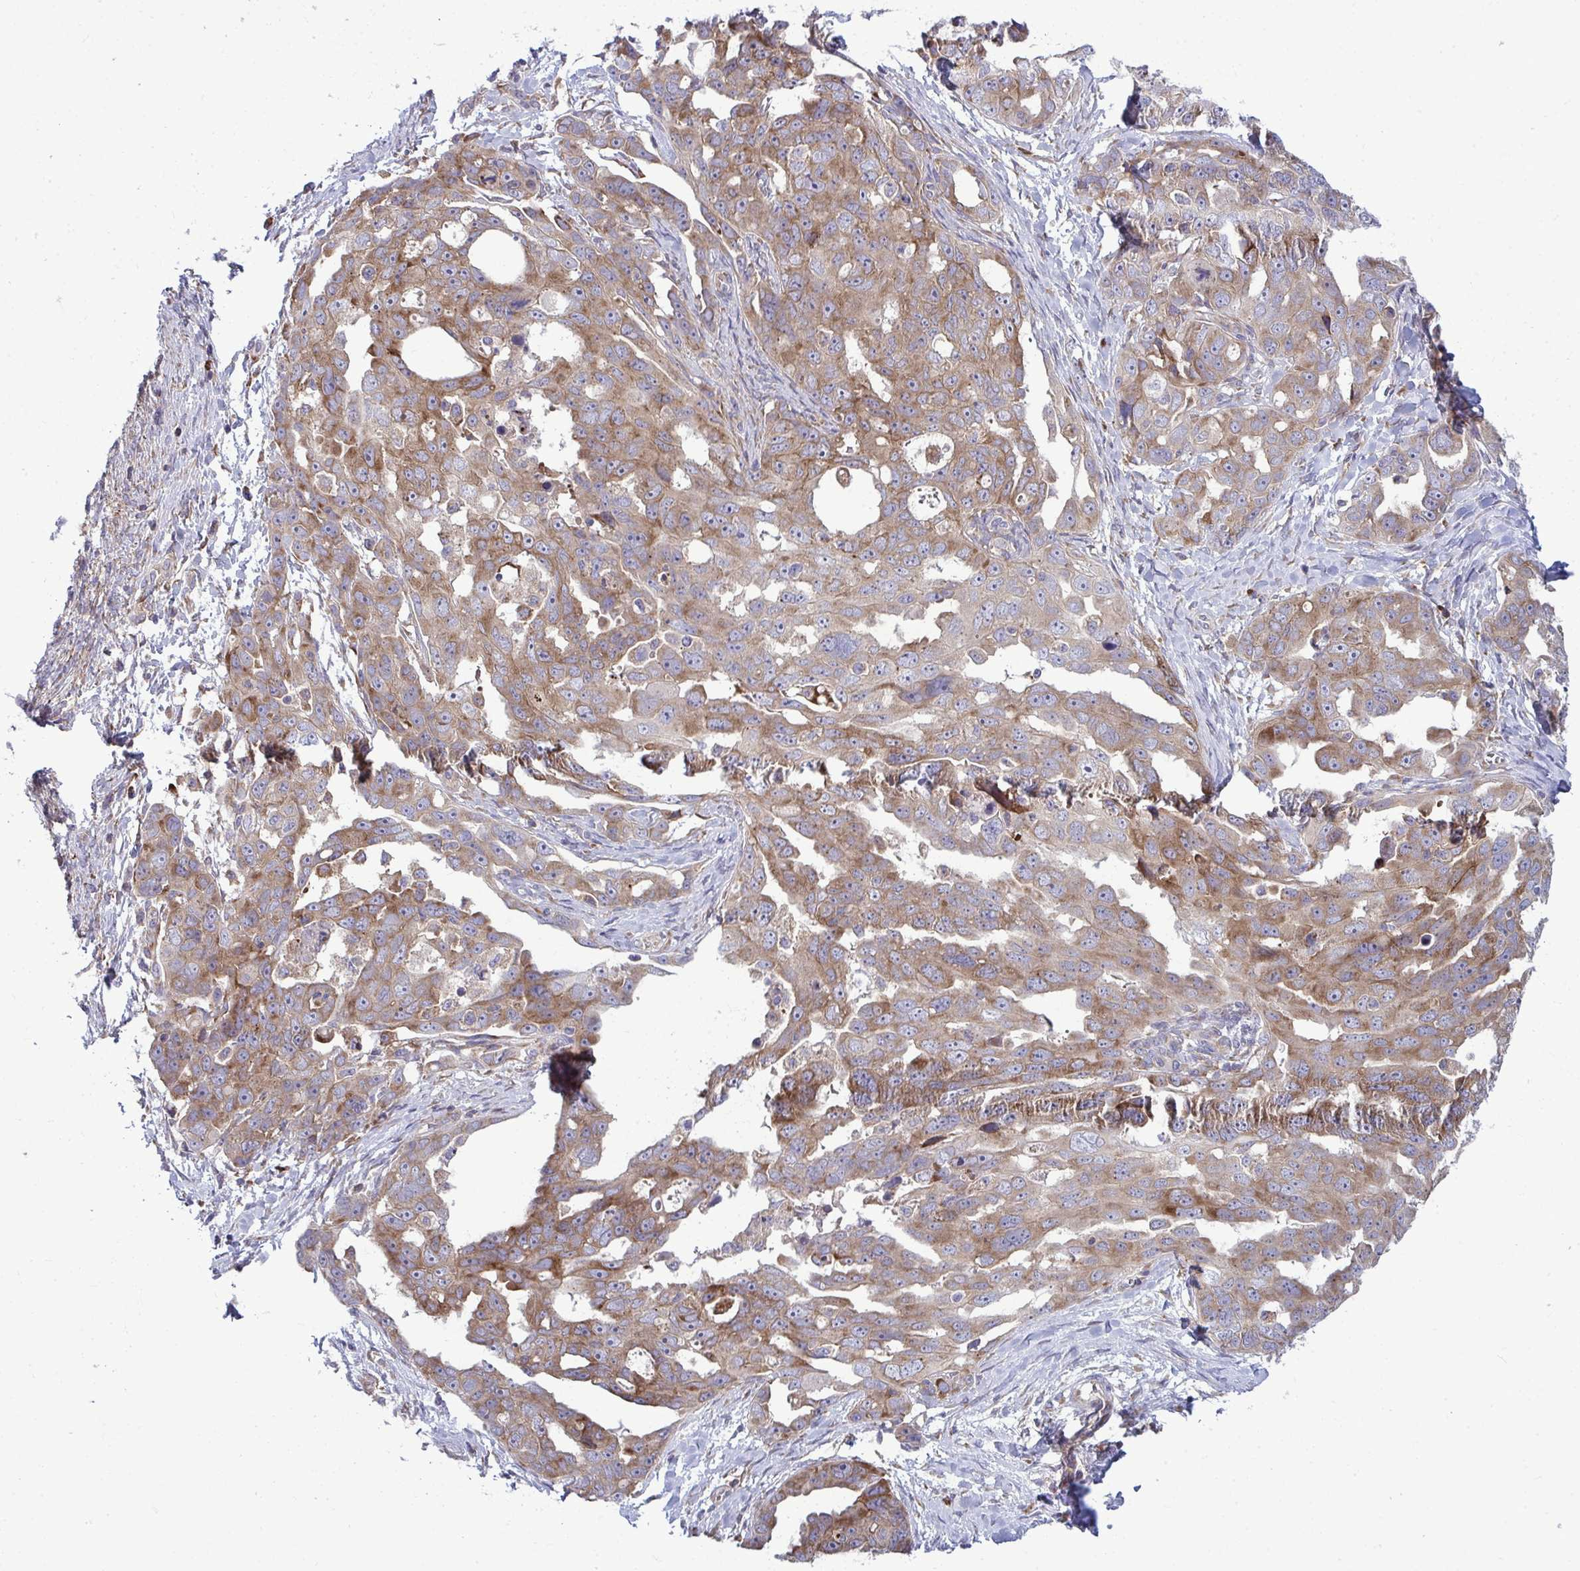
{"staining": {"intensity": "moderate", "quantity": ">75%", "location": "cytoplasmic/membranous"}, "tissue": "ovarian cancer", "cell_type": "Tumor cells", "image_type": "cancer", "snomed": [{"axis": "morphology", "description": "Carcinoma, endometroid"}, {"axis": "topography", "description": "Ovary"}], "caption": "Ovarian cancer was stained to show a protein in brown. There is medium levels of moderate cytoplasmic/membranous staining in approximately >75% of tumor cells.", "gene": "GFPT2", "patient": {"sex": "female", "age": 70}}